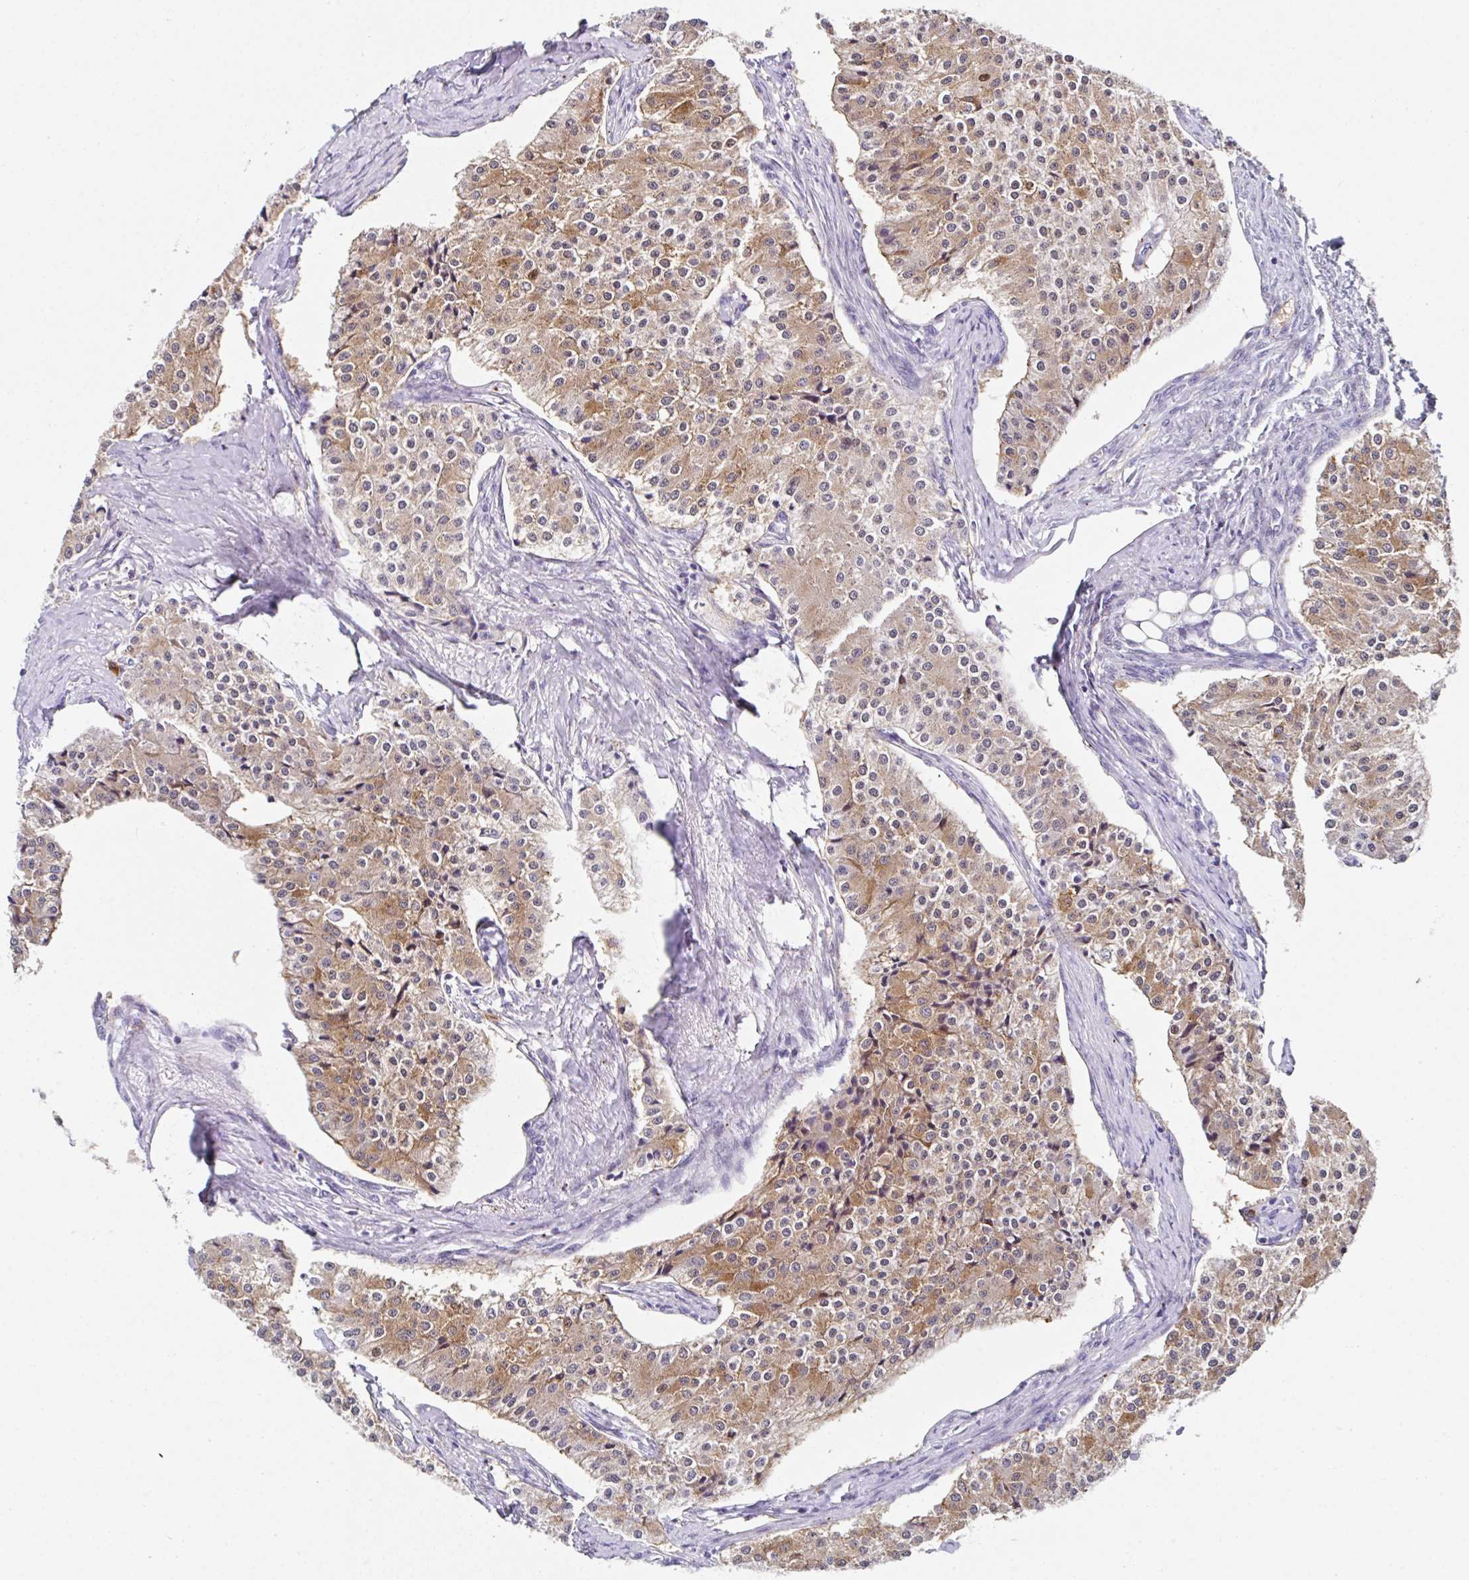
{"staining": {"intensity": "moderate", "quantity": ">75%", "location": "cytoplasmic/membranous"}, "tissue": "carcinoid", "cell_type": "Tumor cells", "image_type": "cancer", "snomed": [{"axis": "morphology", "description": "Carcinoid, malignant, NOS"}, {"axis": "topography", "description": "Colon"}], "caption": "Immunohistochemical staining of human carcinoid demonstrates medium levels of moderate cytoplasmic/membranous protein staining in approximately >75% of tumor cells.", "gene": "PPFIA4", "patient": {"sex": "female", "age": 52}}